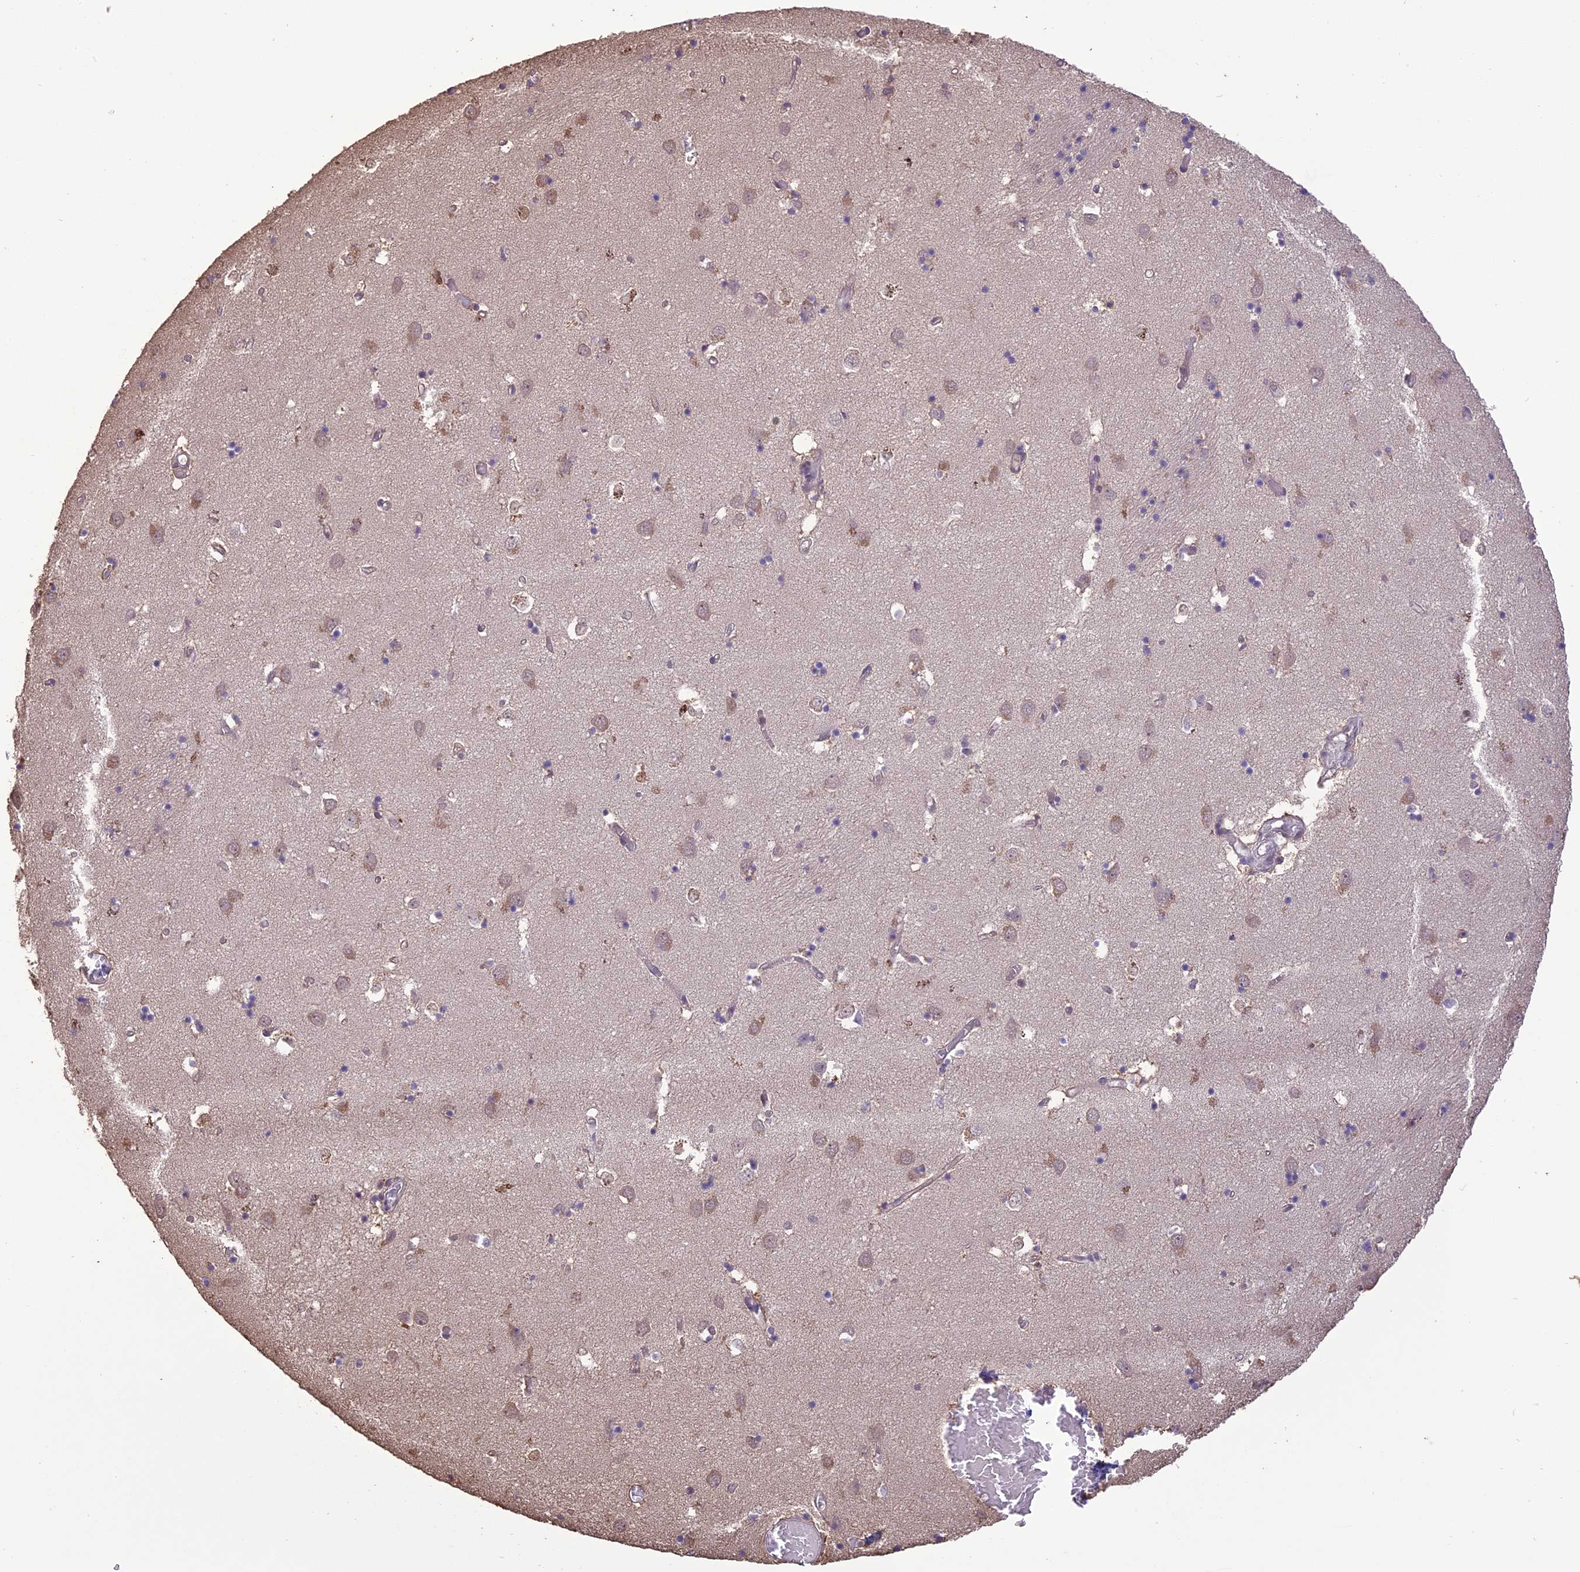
{"staining": {"intensity": "negative", "quantity": "none", "location": "none"}, "tissue": "caudate", "cell_type": "Glial cells", "image_type": "normal", "snomed": [{"axis": "morphology", "description": "Normal tissue, NOS"}, {"axis": "topography", "description": "Lateral ventricle wall"}], "caption": "Benign caudate was stained to show a protein in brown. There is no significant staining in glial cells. Nuclei are stained in blue.", "gene": "TIGD7", "patient": {"sex": "male", "age": 70}}